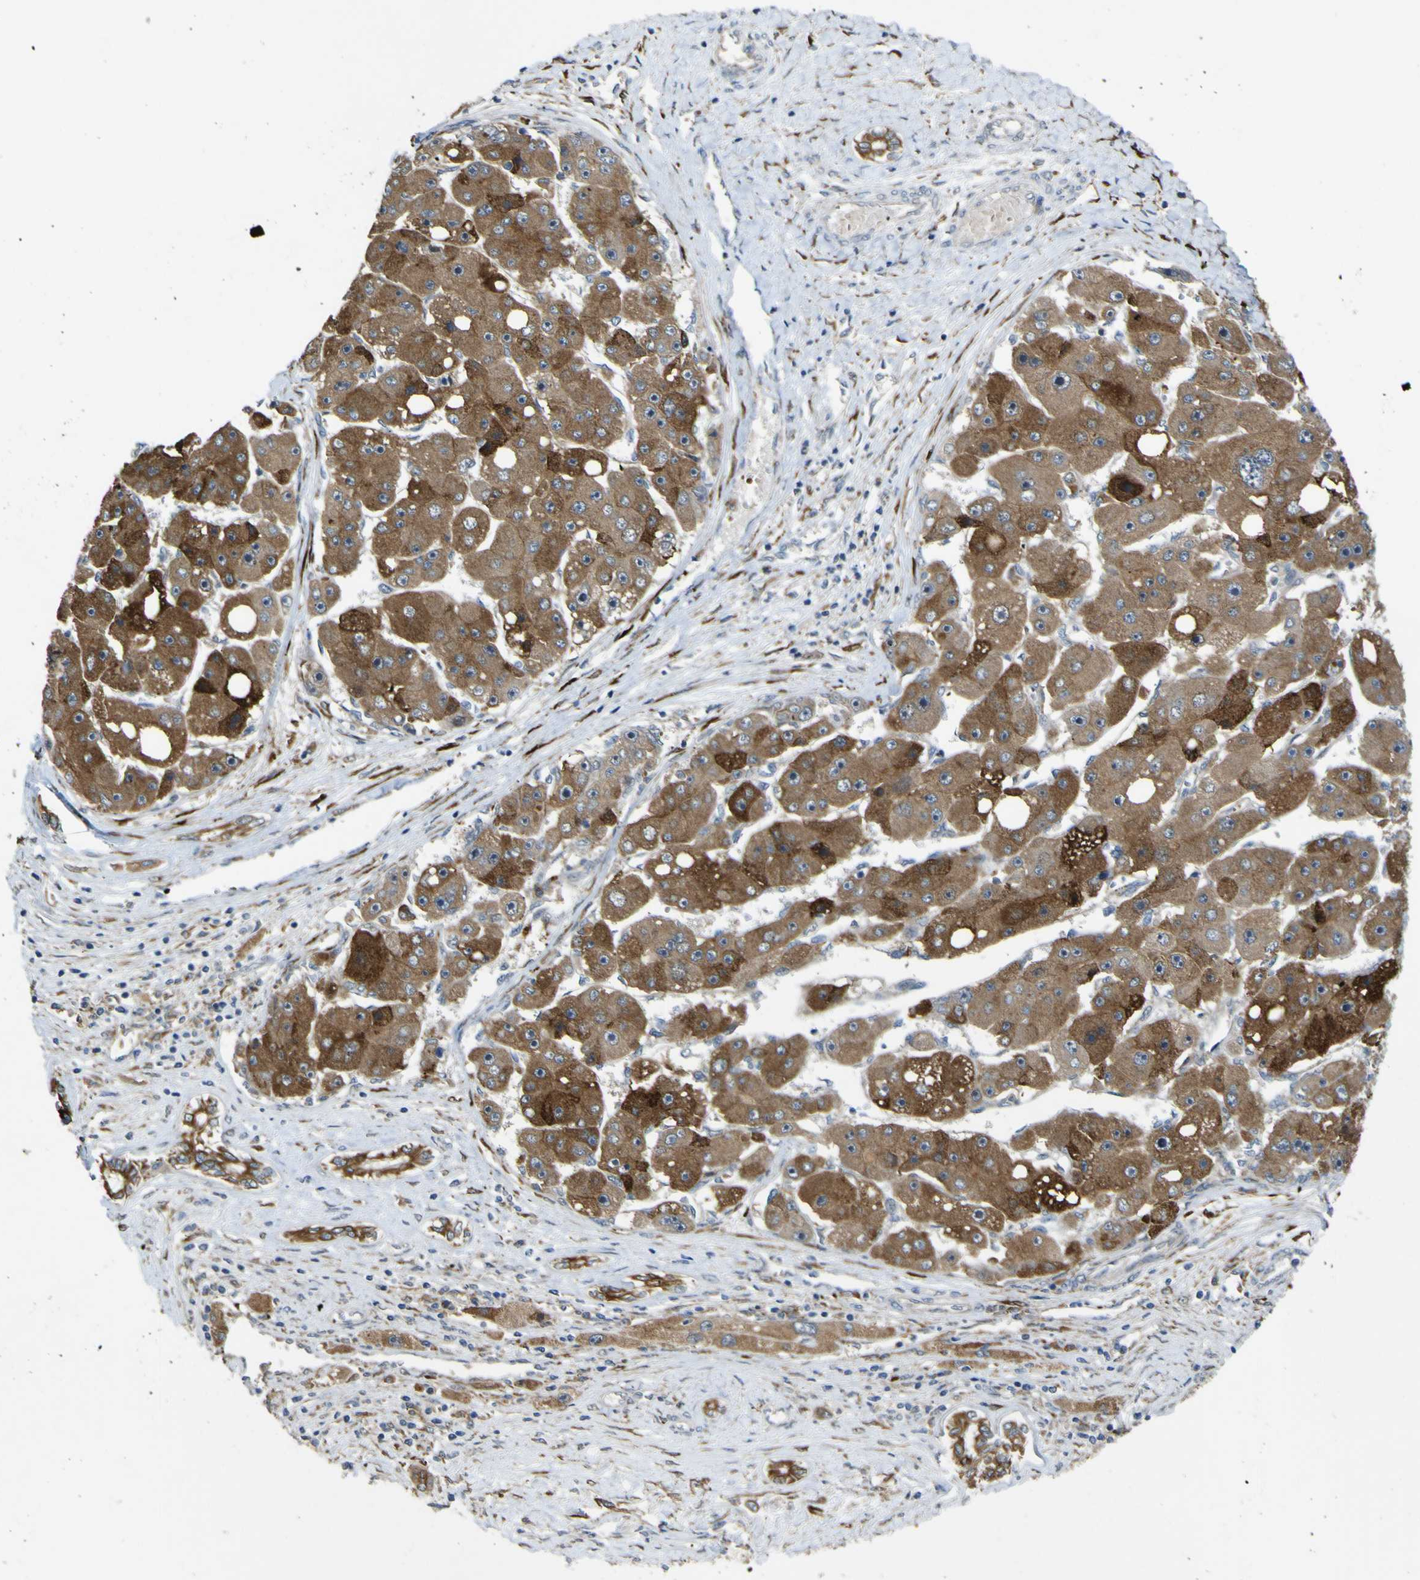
{"staining": {"intensity": "moderate", "quantity": ">75%", "location": "cytoplasmic/membranous"}, "tissue": "liver cancer", "cell_type": "Tumor cells", "image_type": "cancer", "snomed": [{"axis": "morphology", "description": "Carcinoma, Hepatocellular, NOS"}, {"axis": "topography", "description": "Liver"}], "caption": "This image demonstrates liver hepatocellular carcinoma stained with immunohistochemistry to label a protein in brown. The cytoplasmic/membranous of tumor cells show moderate positivity for the protein. Nuclei are counter-stained blue.", "gene": "LBHD1", "patient": {"sex": "female", "age": 61}}